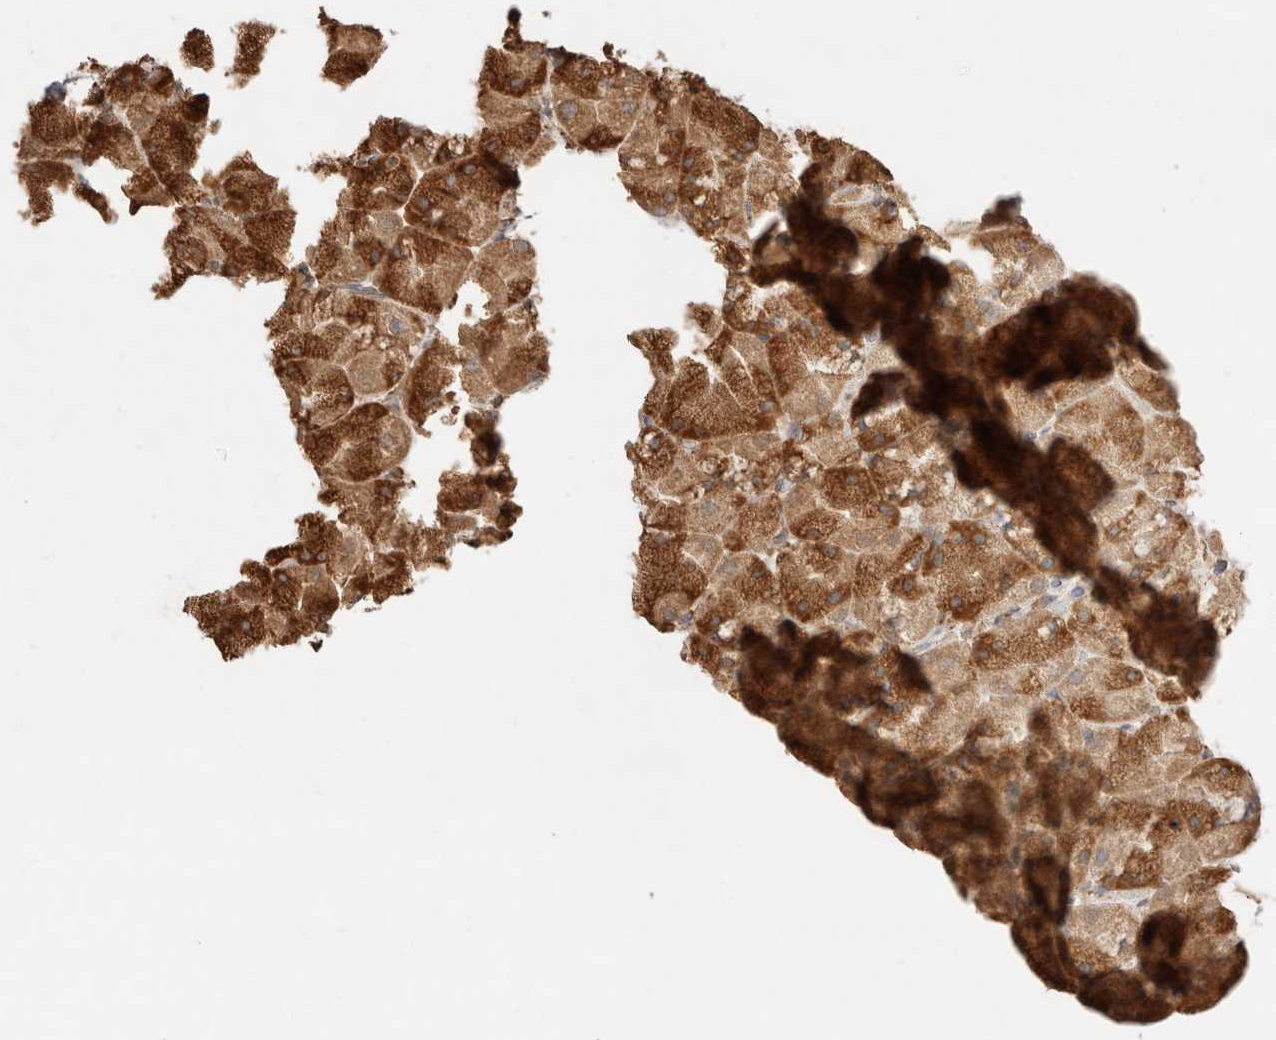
{"staining": {"intensity": "moderate", "quantity": ">75%", "location": "cytoplasmic/membranous"}, "tissue": "stomach", "cell_type": "Glandular cells", "image_type": "normal", "snomed": [{"axis": "morphology", "description": "Normal tissue, NOS"}, {"axis": "topography", "description": "Stomach, upper"}, {"axis": "topography", "description": "Stomach"}], "caption": "Stomach stained with a brown dye shows moderate cytoplasmic/membranous positive staining in approximately >75% of glandular cells.", "gene": "ERAP1", "patient": {"sex": "male", "age": 48}}